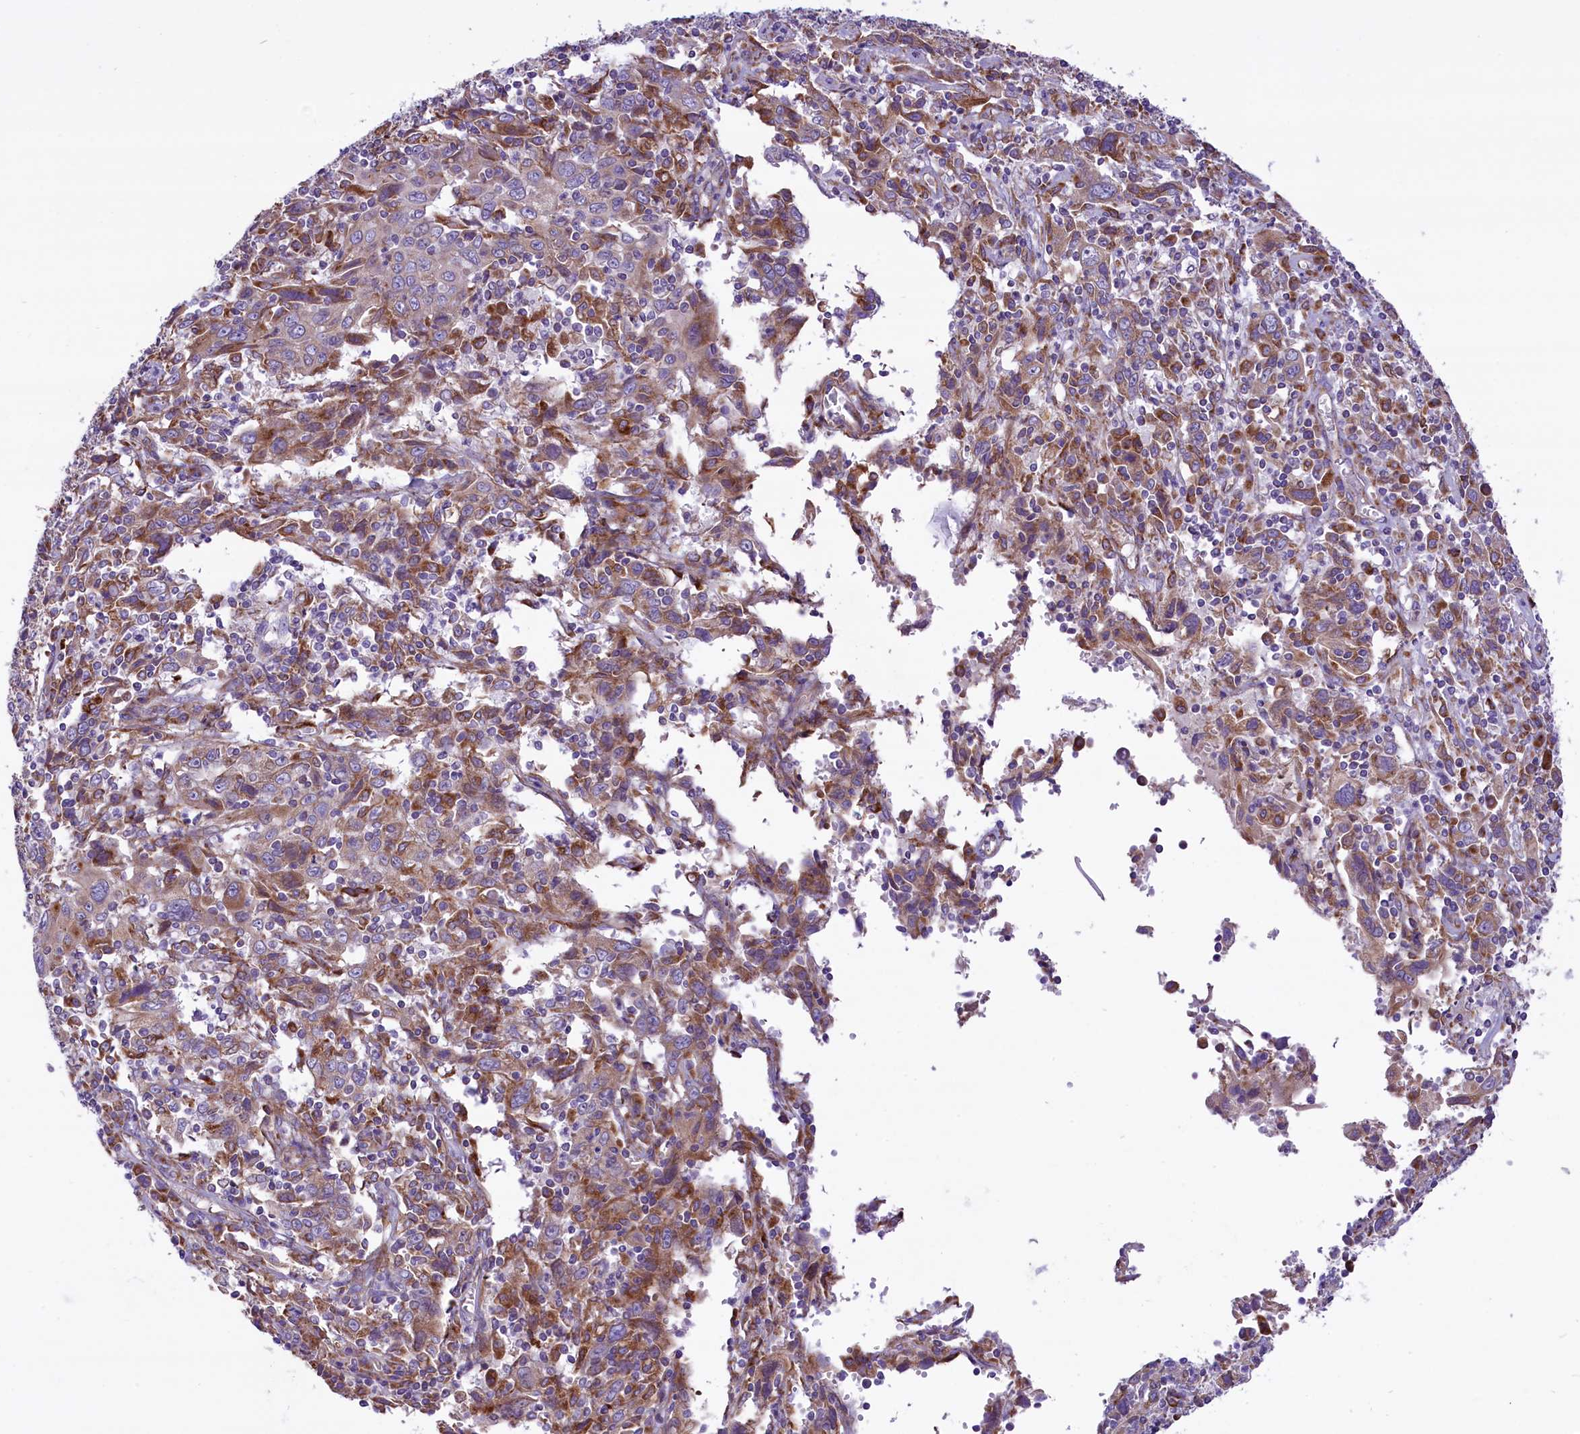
{"staining": {"intensity": "weak", "quantity": "<25%", "location": "cytoplasmic/membranous"}, "tissue": "cervical cancer", "cell_type": "Tumor cells", "image_type": "cancer", "snomed": [{"axis": "morphology", "description": "Squamous cell carcinoma, NOS"}, {"axis": "topography", "description": "Cervix"}], "caption": "DAB immunohistochemical staining of squamous cell carcinoma (cervical) displays no significant staining in tumor cells.", "gene": "PTPRU", "patient": {"sex": "female", "age": 46}}